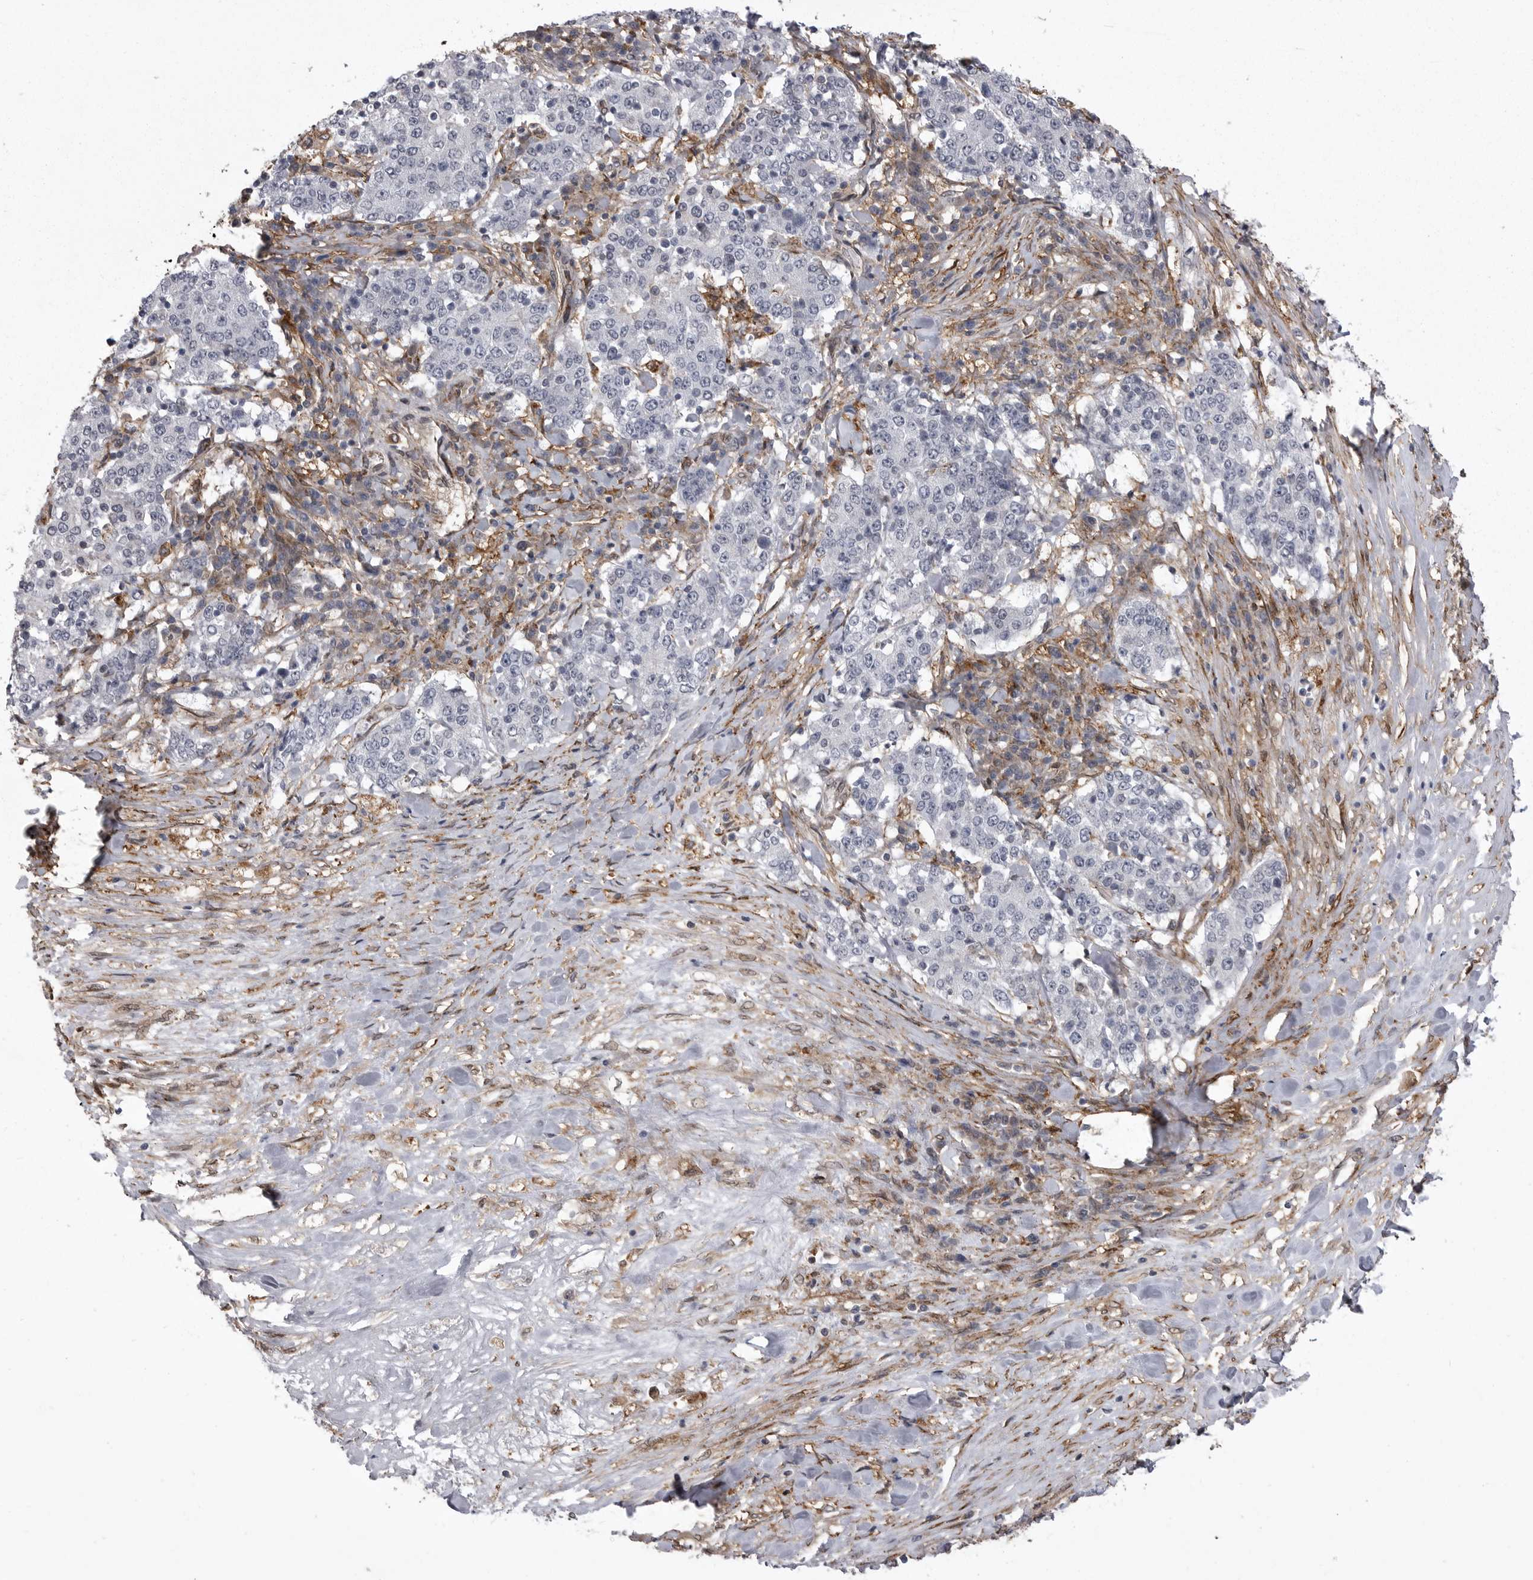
{"staining": {"intensity": "negative", "quantity": "none", "location": "none"}, "tissue": "stomach cancer", "cell_type": "Tumor cells", "image_type": "cancer", "snomed": [{"axis": "morphology", "description": "Adenocarcinoma, NOS"}, {"axis": "topography", "description": "Stomach"}], "caption": "The histopathology image reveals no staining of tumor cells in adenocarcinoma (stomach).", "gene": "ABL1", "patient": {"sex": "male", "age": 59}}